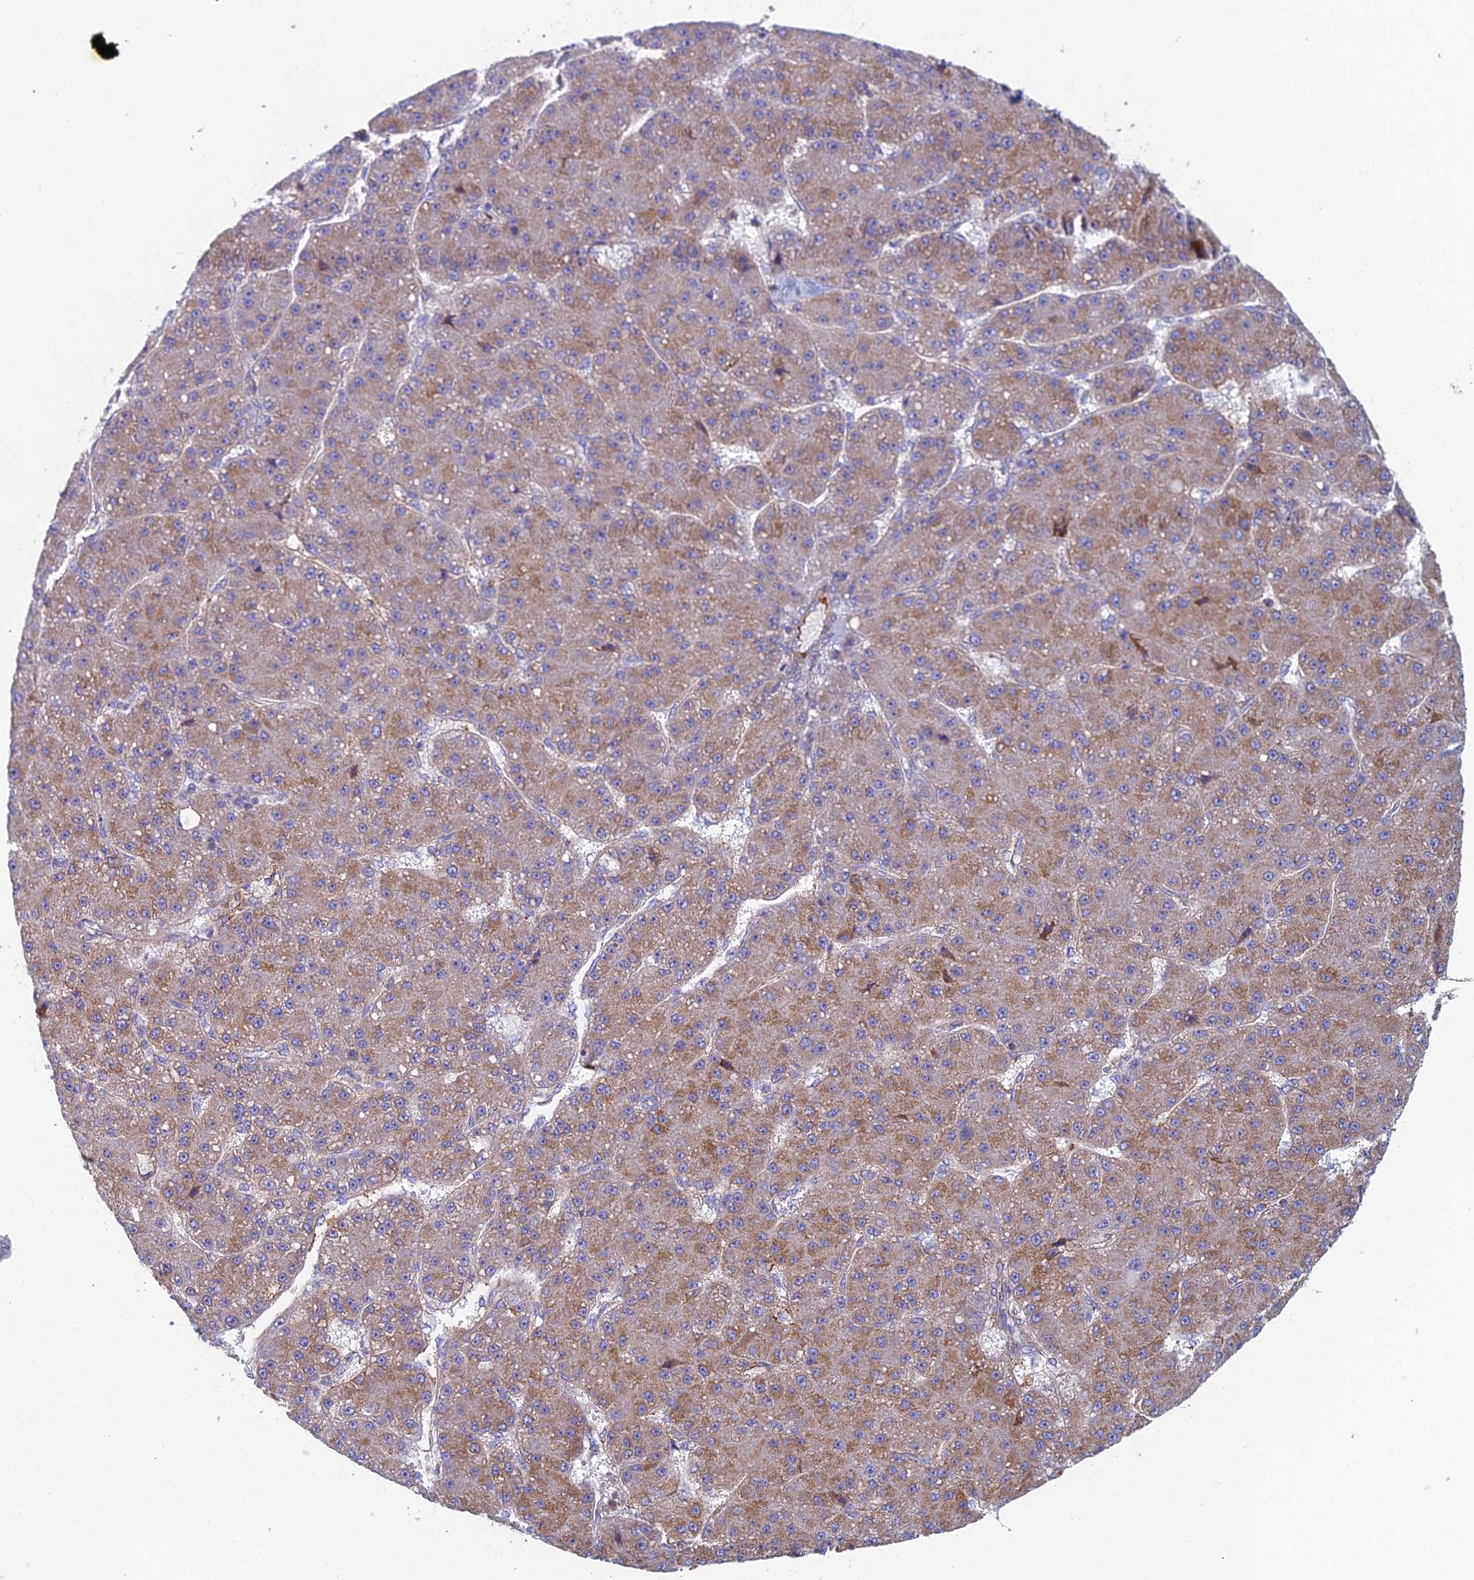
{"staining": {"intensity": "weak", "quantity": "25%-75%", "location": "cytoplasmic/membranous"}, "tissue": "liver cancer", "cell_type": "Tumor cells", "image_type": "cancer", "snomed": [{"axis": "morphology", "description": "Carcinoma, Hepatocellular, NOS"}, {"axis": "topography", "description": "Liver"}], "caption": "Hepatocellular carcinoma (liver) was stained to show a protein in brown. There is low levels of weak cytoplasmic/membranous expression in about 25%-75% of tumor cells.", "gene": "IFTAP", "patient": {"sex": "male", "age": 67}}